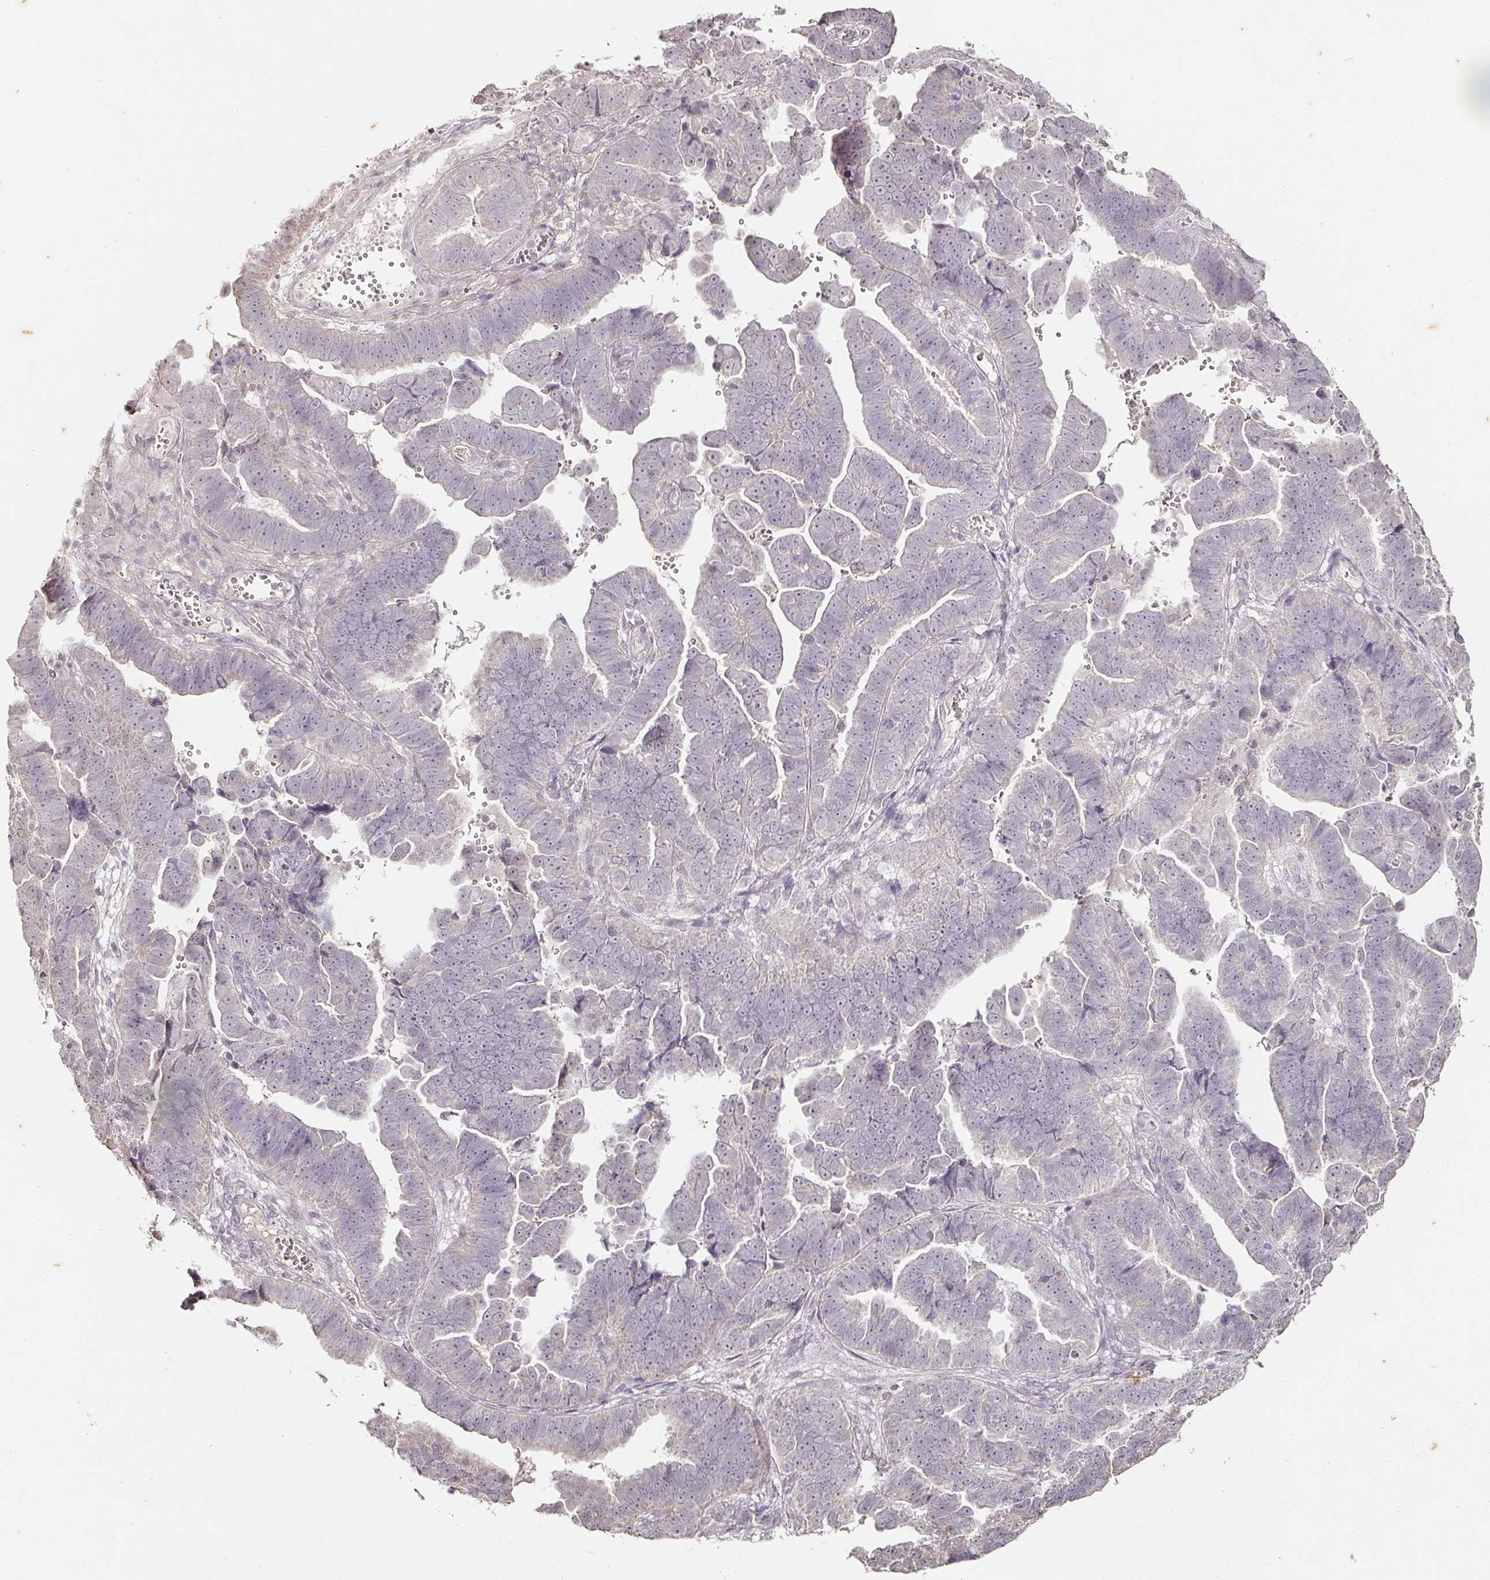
{"staining": {"intensity": "negative", "quantity": "none", "location": "none"}, "tissue": "endometrial cancer", "cell_type": "Tumor cells", "image_type": "cancer", "snomed": [{"axis": "morphology", "description": "Adenocarcinoma, NOS"}, {"axis": "topography", "description": "Endometrium"}], "caption": "Endometrial cancer (adenocarcinoma) was stained to show a protein in brown. There is no significant positivity in tumor cells.", "gene": "CAPN5", "patient": {"sex": "female", "age": 75}}